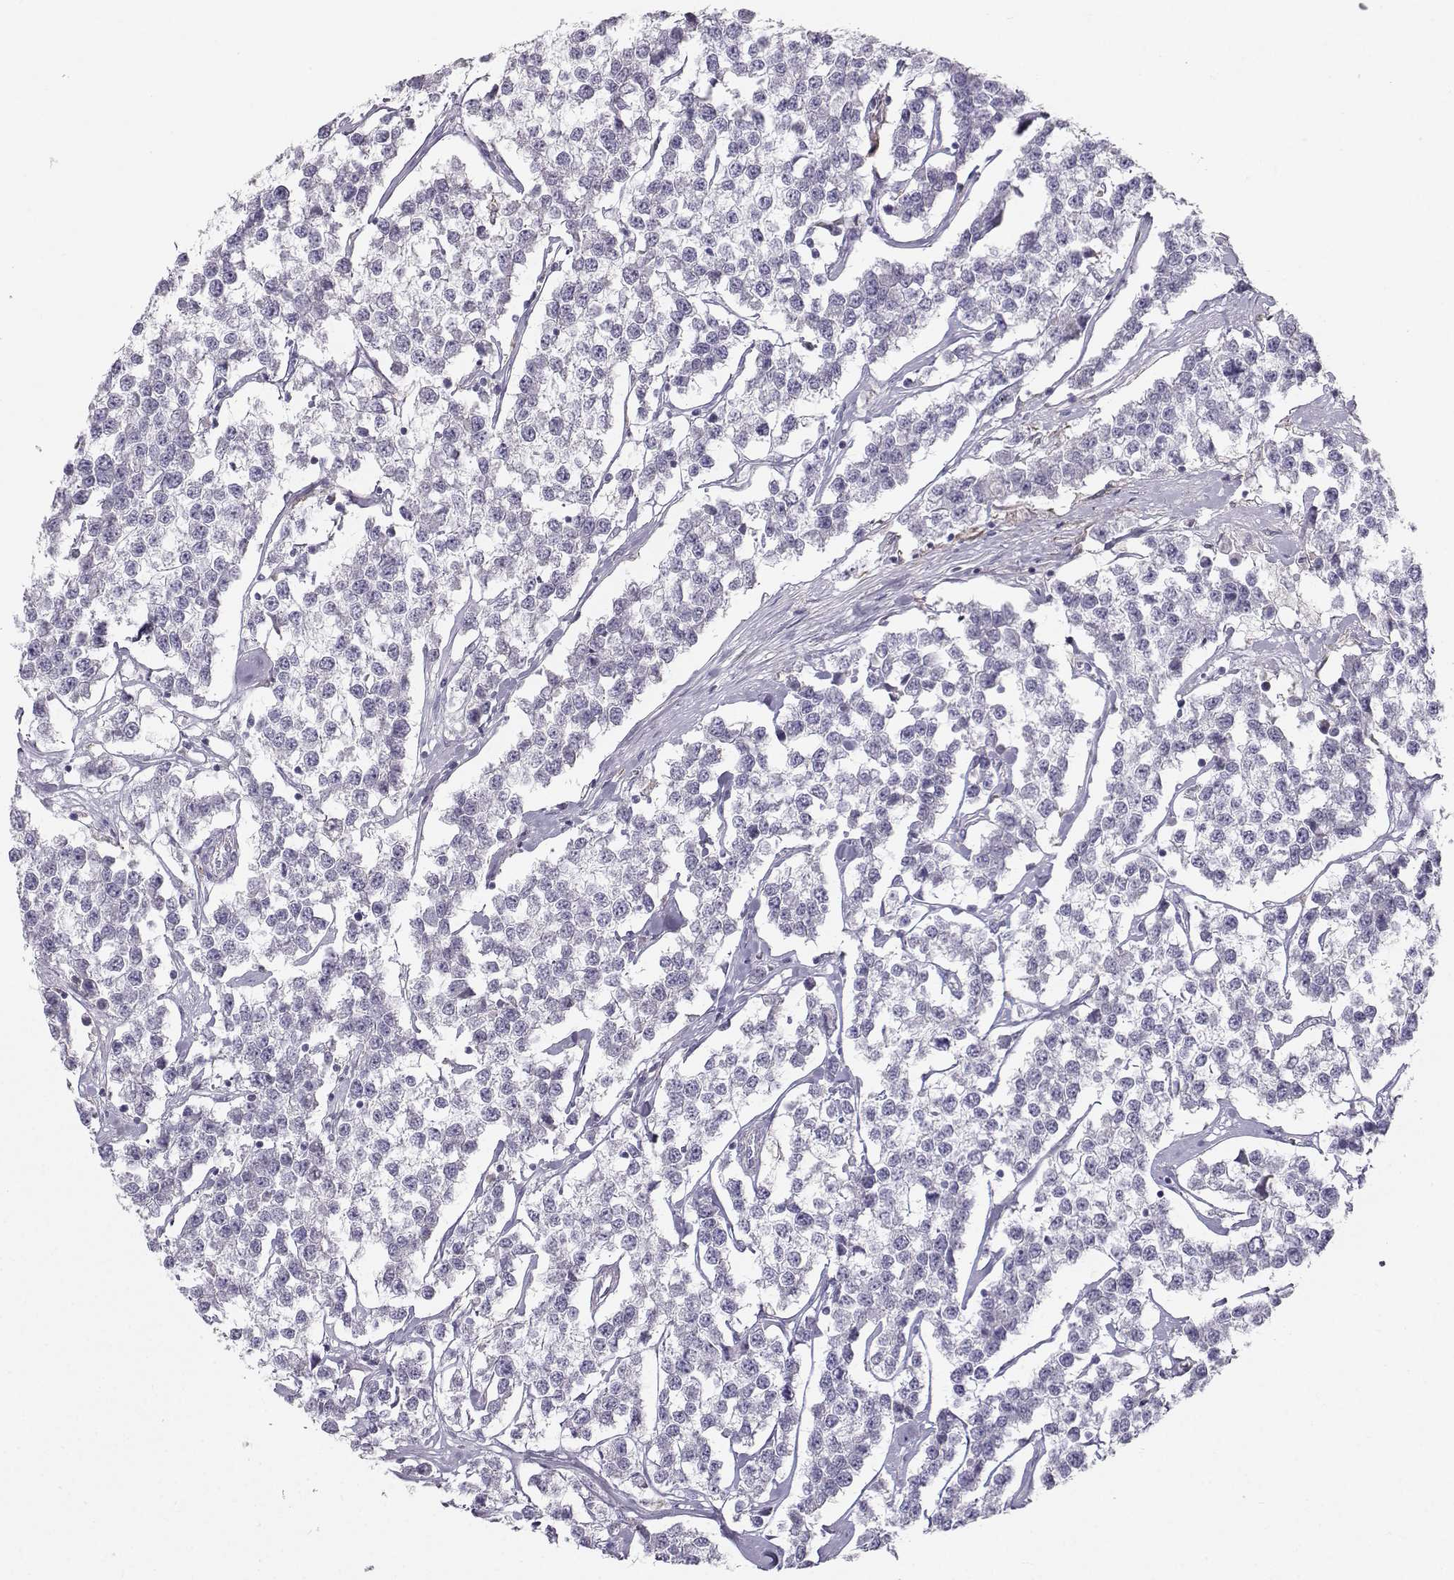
{"staining": {"intensity": "negative", "quantity": "none", "location": "none"}, "tissue": "testis cancer", "cell_type": "Tumor cells", "image_type": "cancer", "snomed": [{"axis": "morphology", "description": "Seminoma, NOS"}, {"axis": "topography", "description": "Testis"}], "caption": "High magnification brightfield microscopy of seminoma (testis) stained with DAB (3,3'-diaminobenzidine) (brown) and counterstained with hematoxylin (blue): tumor cells show no significant staining.", "gene": "CASR", "patient": {"sex": "male", "age": 59}}